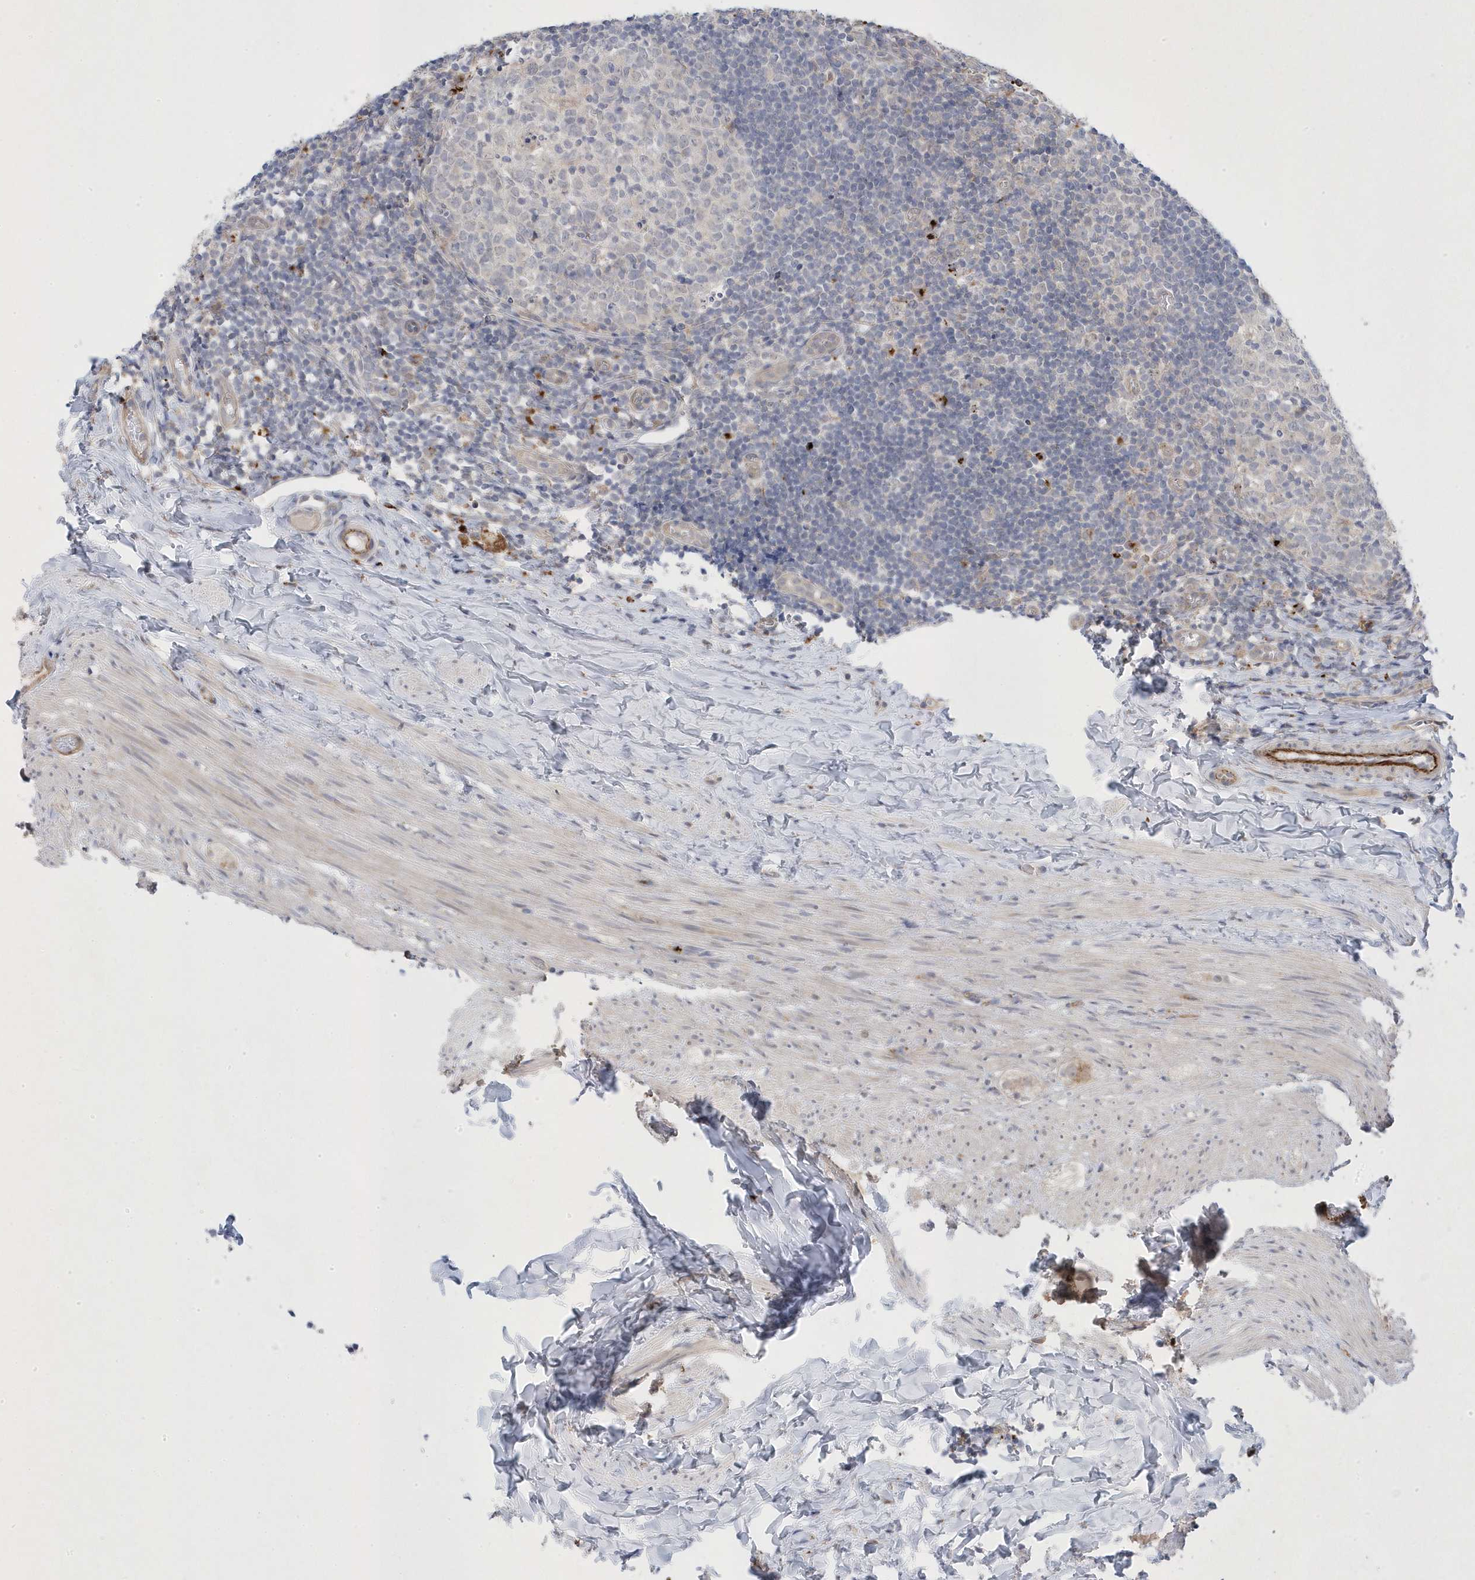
{"staining": {"intensity": "weak", "quantity": "25%-75%", "location": "cytoplasmic/membranous"}, "tissue": "appendix", "cell_type": "Glandular cells", "image_type": "normal", "snomed": [{"axis": "morphology", "description": "Normal tissue, NOS"}, {"axis": "topography", "description": "Appendix"}], "caption": "Weak cytoplasmic/membranous positivity is appreciated in approximately 25%-75% of glandular cells in unremarkable appendix.", "gene": "ANAPC1", "patient": {"sex": "male", "age": 8}}